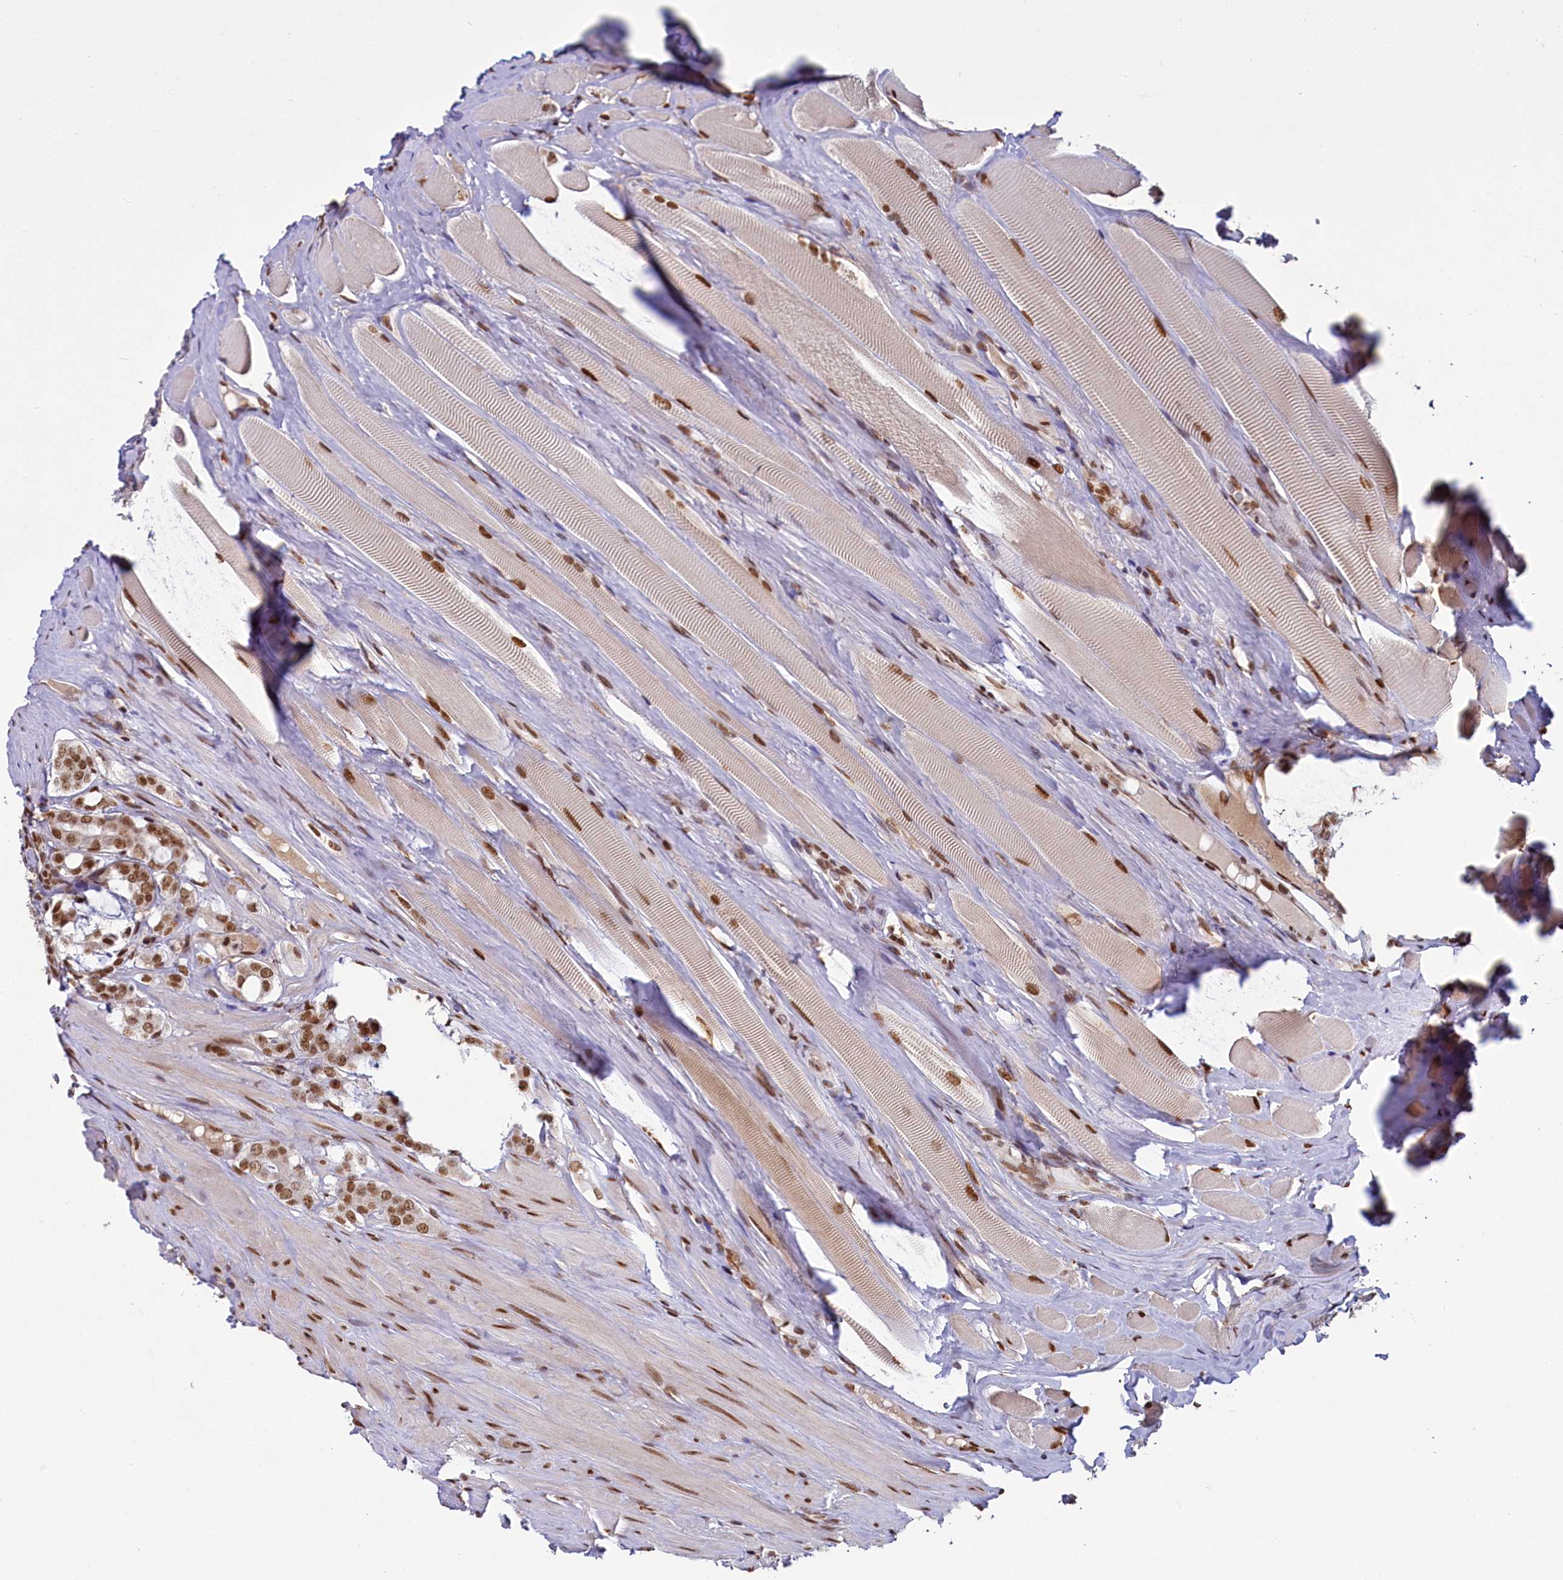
{"staining": {"intensity": "moderate", "quantity": ">75%", "location": "nuclear"}, "tissue": "prostate cancer", "cell_type": "Tumor cells", "image_type": "cancer", "snomed": [{"axis": "morphology", "description": "Adenocarcinoma, High grade"}, {"axis": "topography", "description": "Prostate"}], "caption": "Immunohistochemical staining of human high-grade adenocarcinoma (prostate) shows medium levels of moderate nuclear staining in about >75% of tumor cells.", "gene": "PPHLN1", "patient": {"sex": "male", "age": 63}}